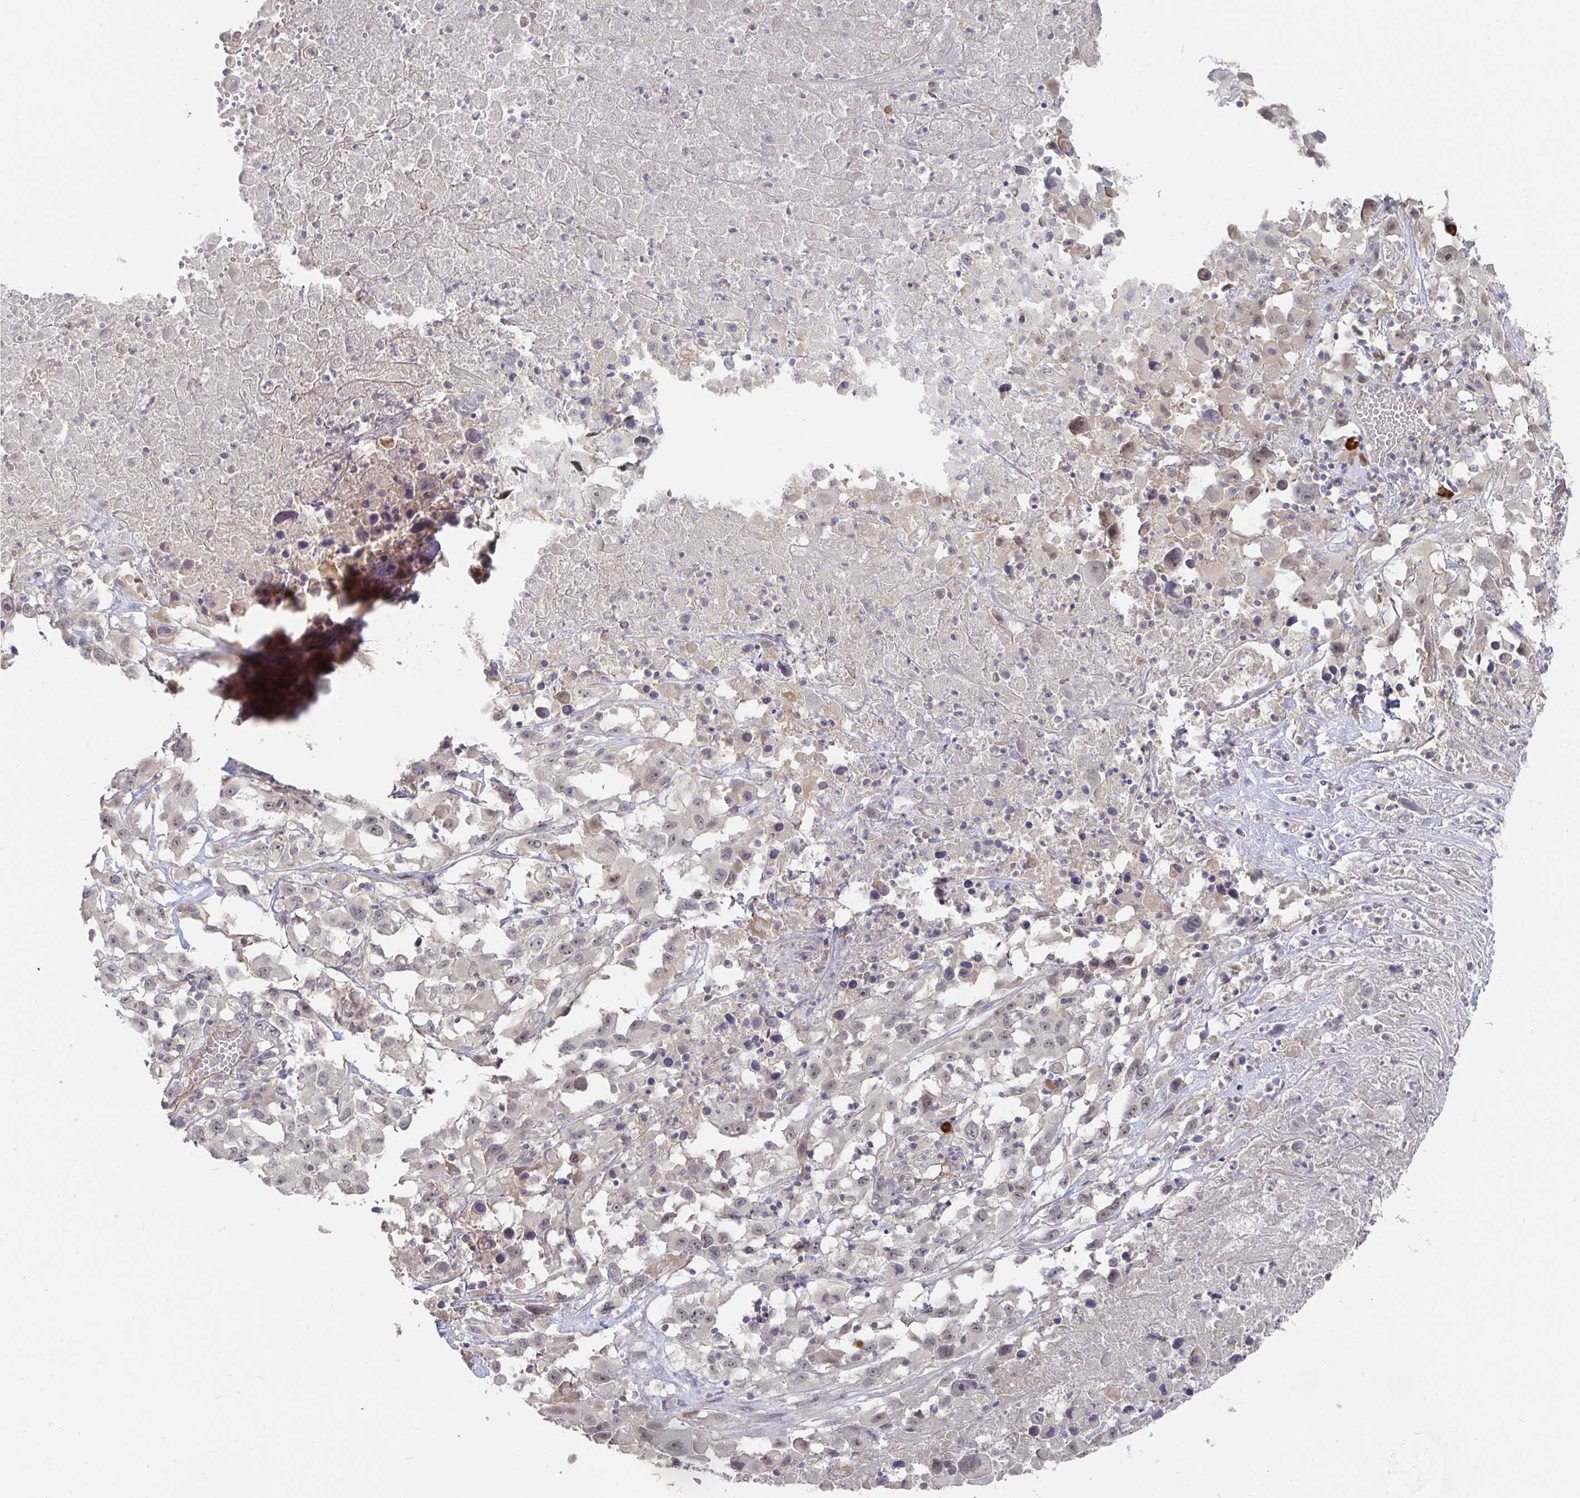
{"staining": {"intensity": "negative", "quantity": "none", "location": "none"}, "tissue": "melanoma", "cell_type": "Tumor cells", "image_type": "cancer", "snomed": [{"axis": "morphology", "description": "Malignant melanoma, Metastatic site"}, {"axis": "topography", "description": "Soft tissue"}], "caption": "DAB (3,3'-diaminobenzidine) immunohistochemical staining of human melanoma shows no significant positivity in tumor cells.", "gene": "MEIS1", "patient": {"sex": "male", "age": 50}}